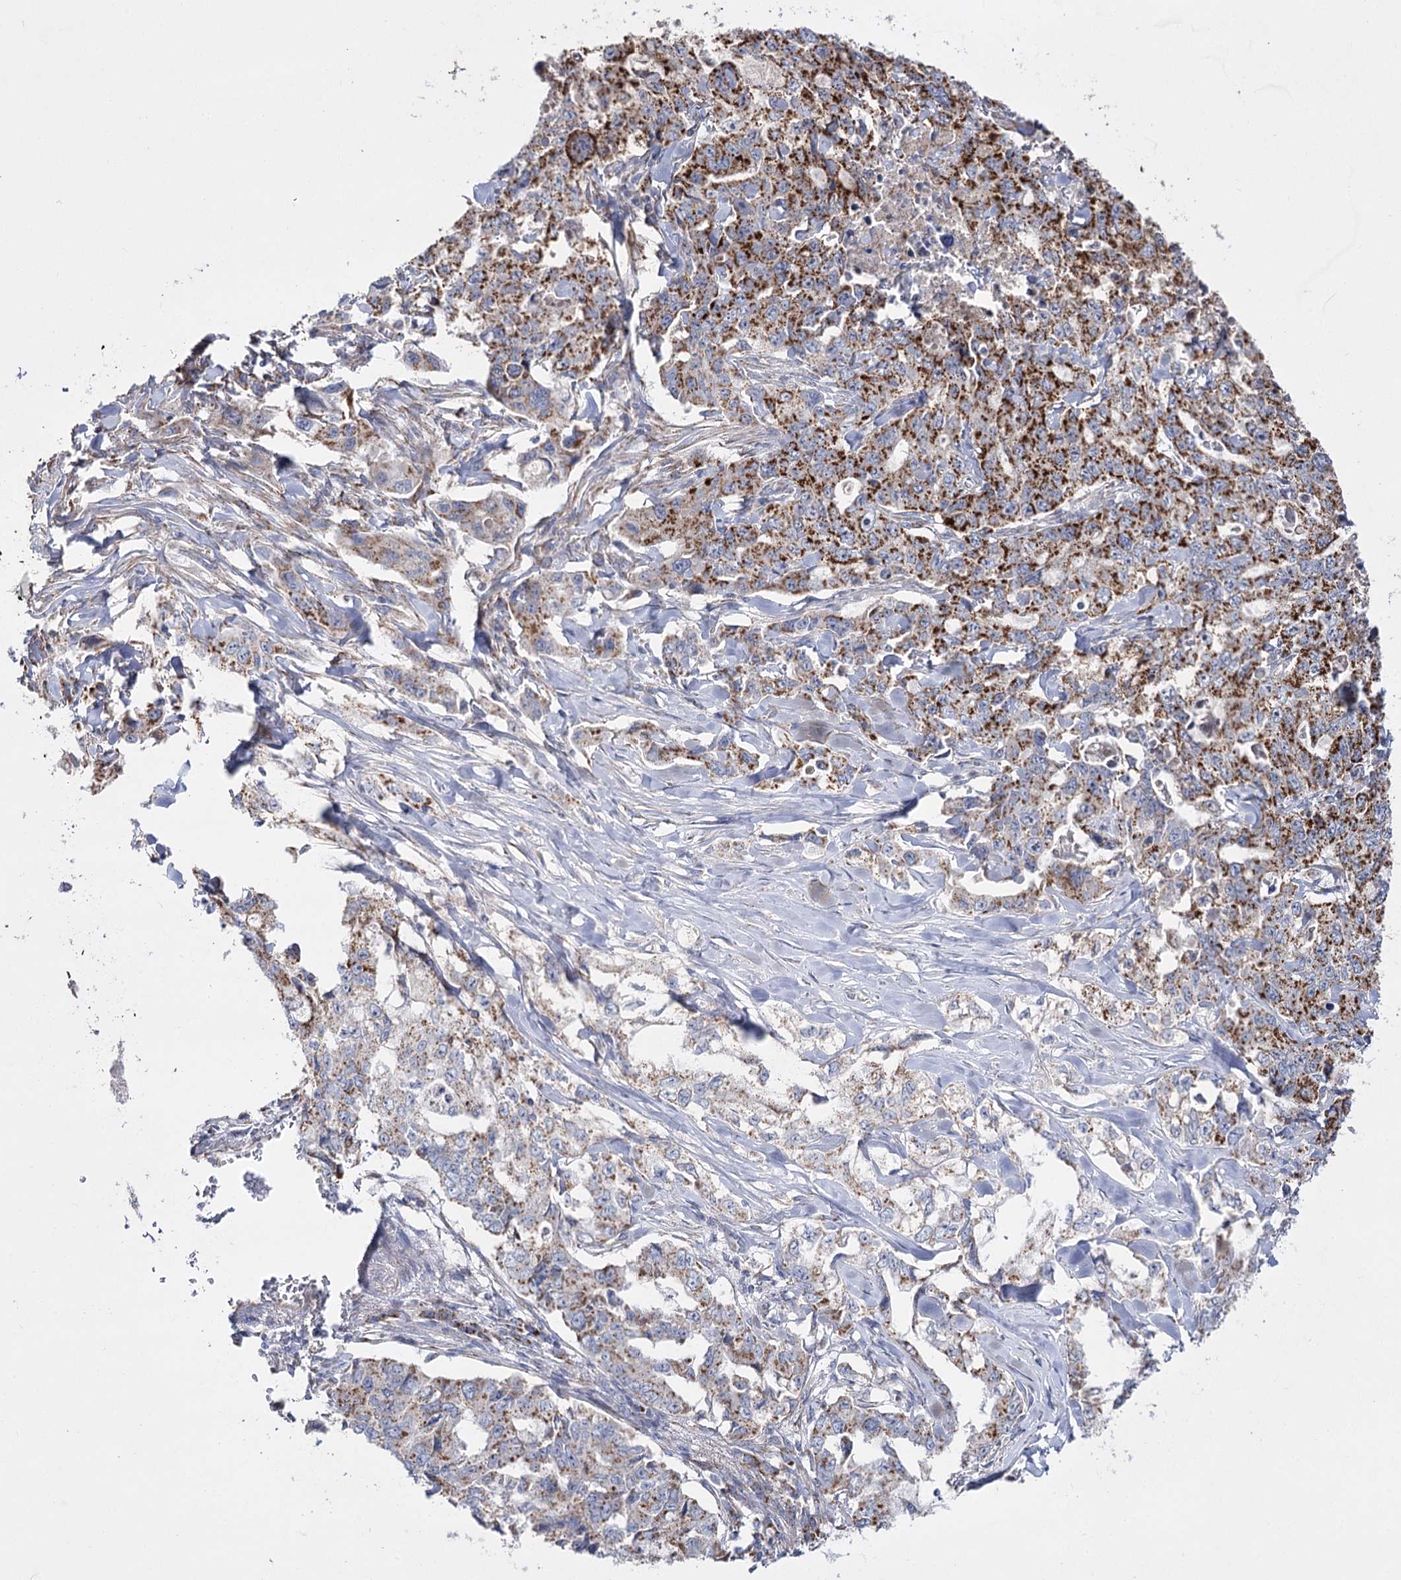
{"staining": {"intensity": "moderate", "quantity": ">75%", "location": "cytoplasmic/membranous"}, "tissue": "lung cancer", "cell_type": "Tumor cells", "image_type": "cancer", "snomed": [{"axis": "morphology", "description": "Adenocarcinoma, NOS"}, {"axis": "topography", "description": "Lung"}], "caption": "Immunohistochemical staining of lung adenocarcinoma demonstrates medium levels of moderate cytoplasmic/membranous protein expression in approximately >75% of tumor cells.", "gene": "NADK2", "patient": {"sex": "female", "age": 51}}